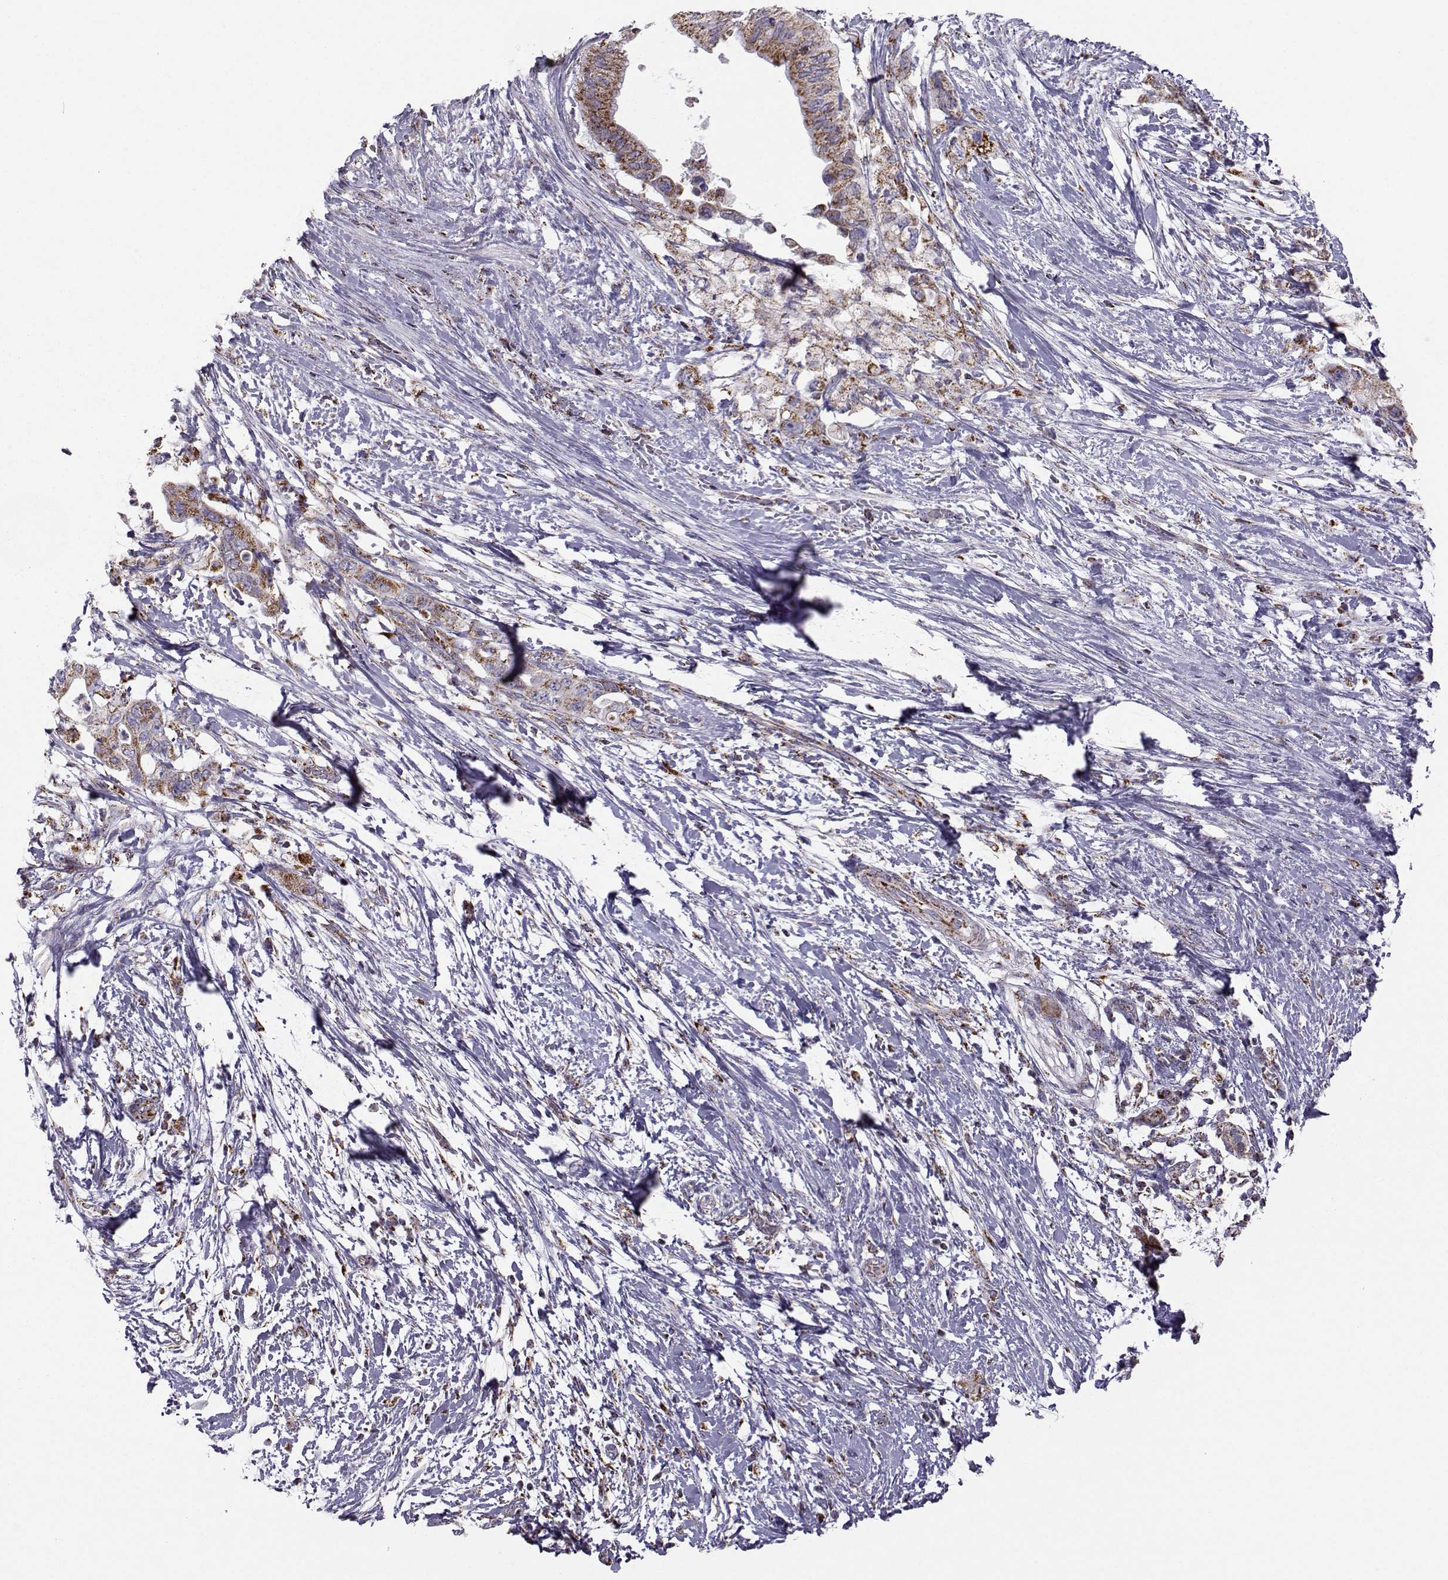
{"staining": {"intensity": "moderate", "quantity": "25%-75%", "location": "cytoplasmic/membranous"}, "tissue": "pancreatic cancer", "cell_type": "Tumor cells", "image_type": "cancer", "snomed": [{"axis": "morphology", "description": "Adenocarcinoma, NOS"}, {"axis": "topography", "description": "Pancreas"}], "caption": "Immunohistochemical staining of human pancreatic cancer (adenocarcinoma) shows moderate cytoplasmic/membranous protein expression in about 25%-75% of tumor cells. (DAB = brown stain, brightfield microscopy at high magnification).", "gene": "NECAB3", "patient": {"sex": "female", "age": 72}}